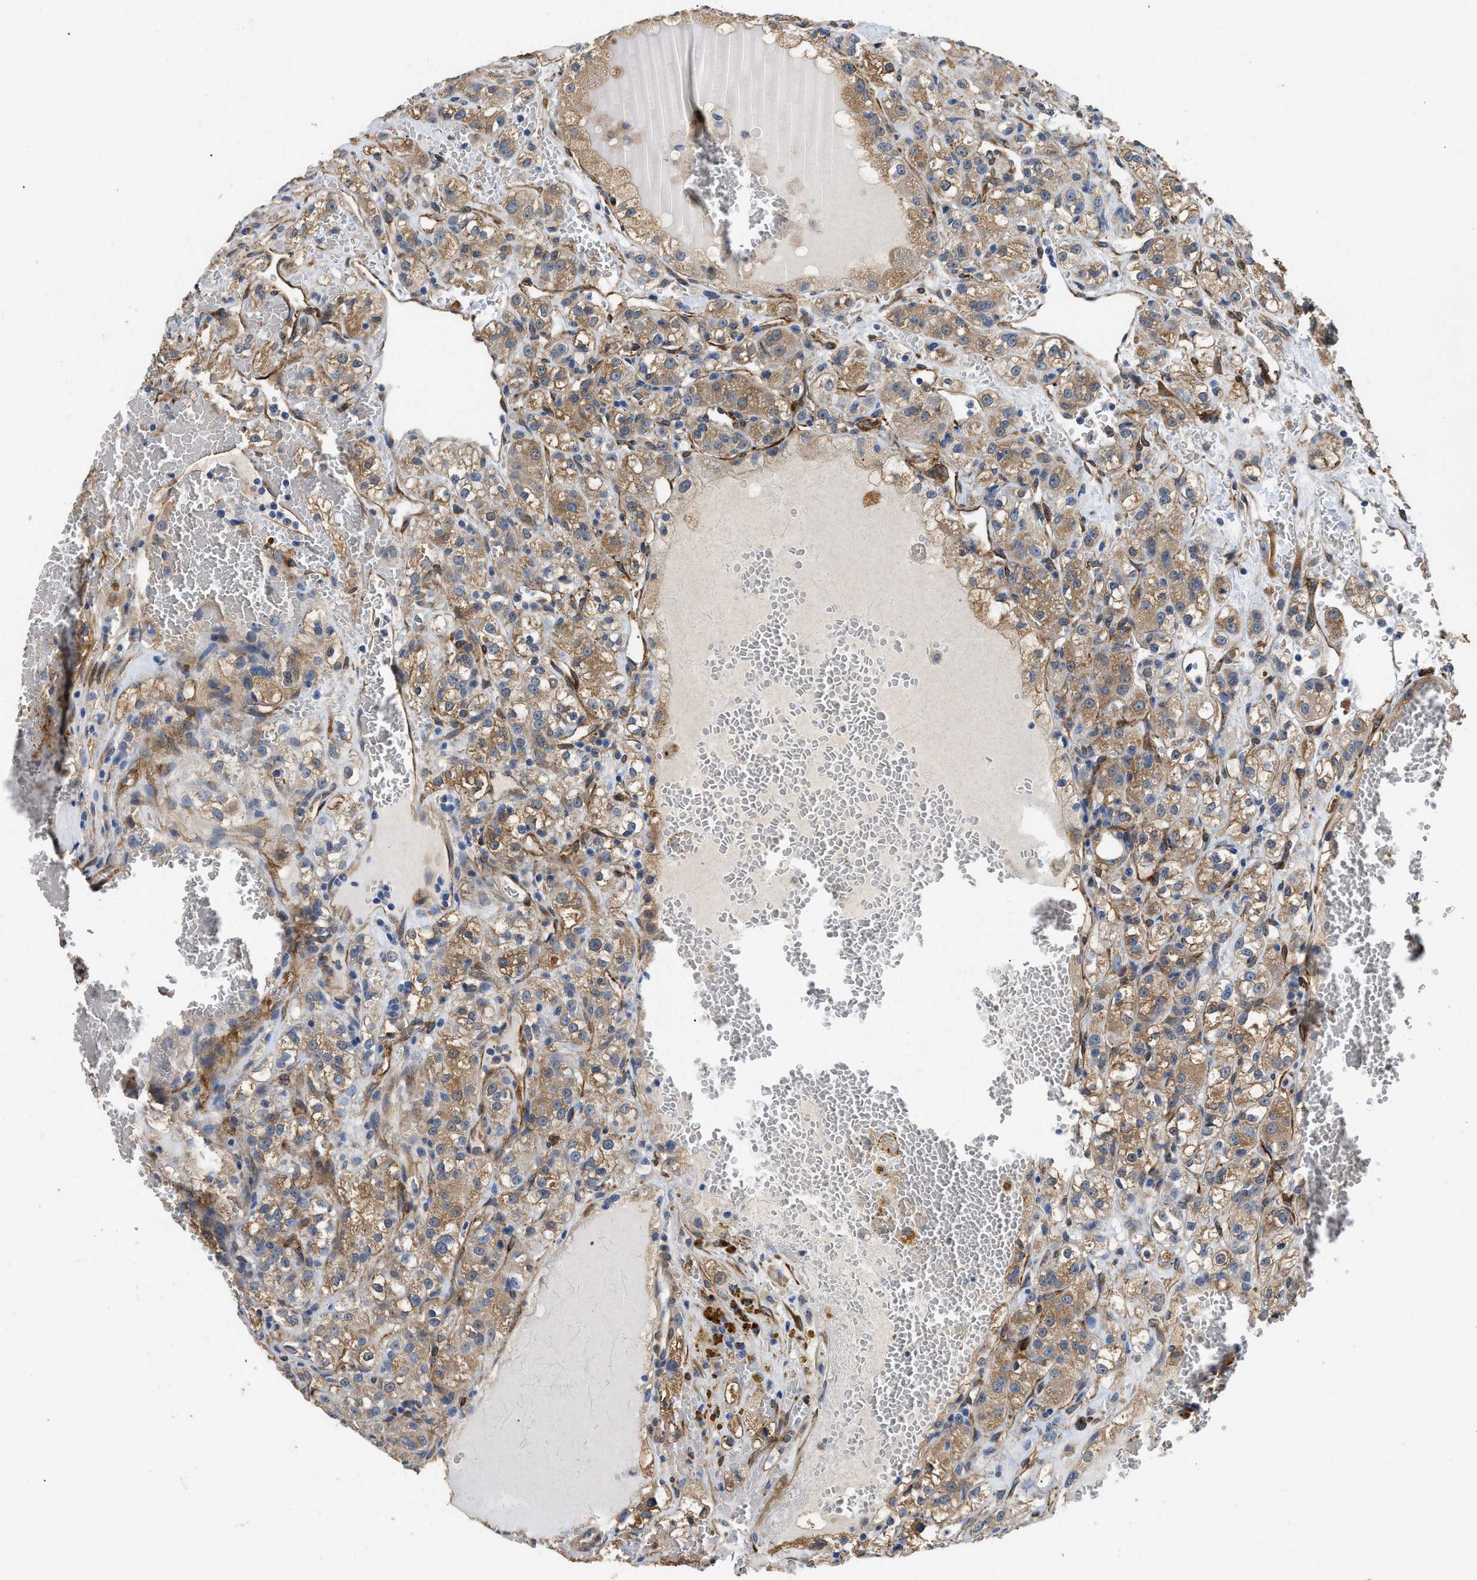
{"staining": {"intensity": "moderate", "quantity": ">75%", "location": "cytoplasmic/membranous"}, "tissue": "renal cancer", "cell_type": "Tumor cells", "image_type": "cancer", "snomed": [{"axis": "morphology", "description": "Normal tissue, NOS"}, {"axis": "morphology", "description": "Adenocarcinoma, NOS"}, {"axis": "topography", "description": "Kidney"}], "caption": "Tumor cells reveal moderate cytoplasmic/membranous expression in about >75% of cells in renal adenocarcinoma.", "gene": "RAPH1", "patient": {"sex": "male", "age": 61}}